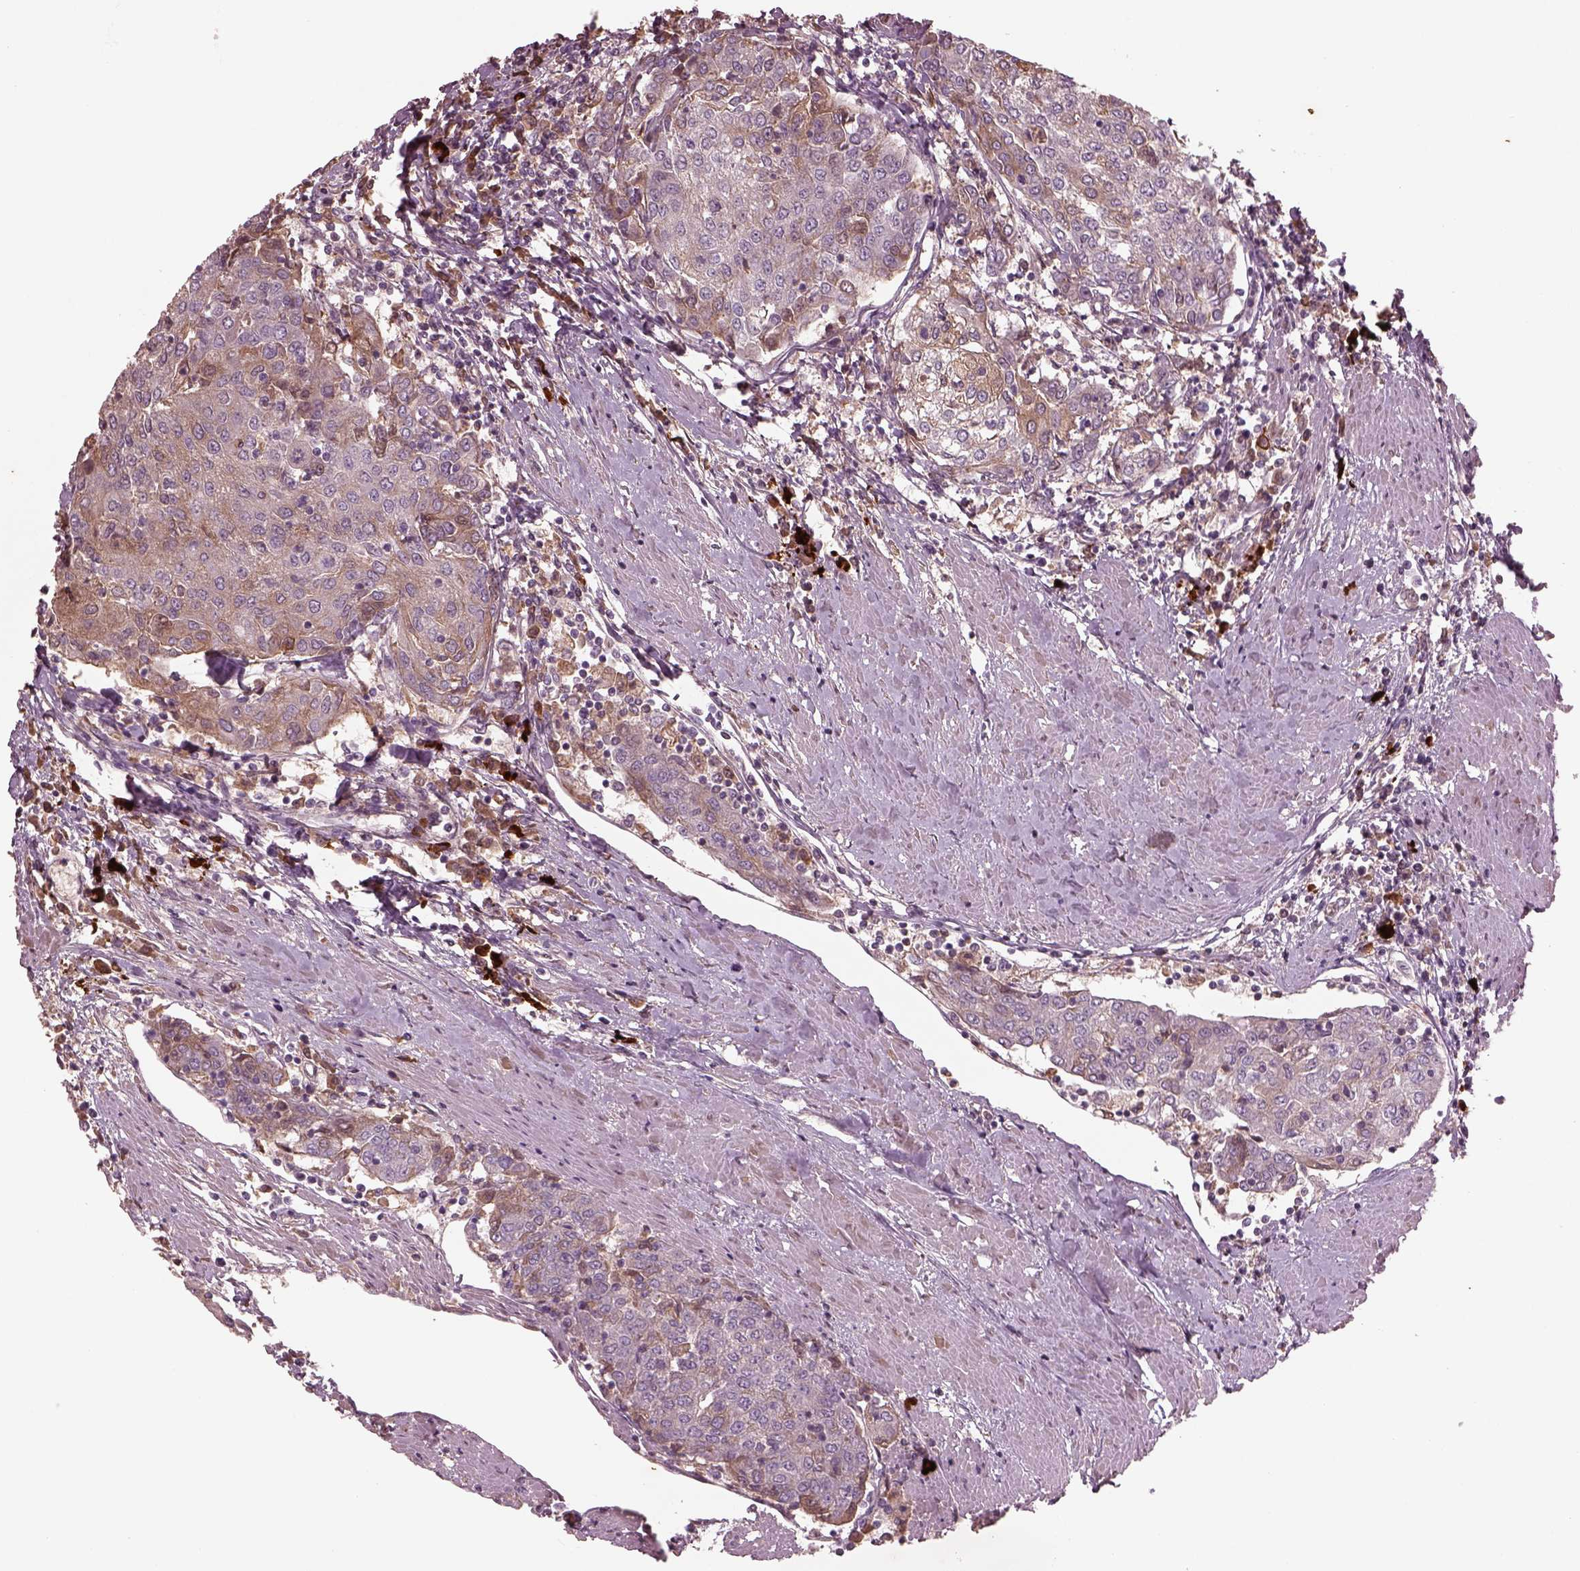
{"staining": {"intensity": "moderate", "quantity": "25%-75%", "location": "cytoplasmic/membranous"}, "tissue": "urothelial cancer", "cell_type": "Tumor cells", "image_type": "cancer", "snomed": [{"axis": "morphology", "description": "Urothelial carcinoma, High grade"}, {"axis": "topography", "description": "Urinary bladder"}], "caption": "Immunohistochemical staining of urothelial cancer displays moderate cytoplasmic/membranous protein positivity in about 25%-75% of tumor cells.", "gene": "PTX4", "patient": {"sex": "female", "age": 85}}